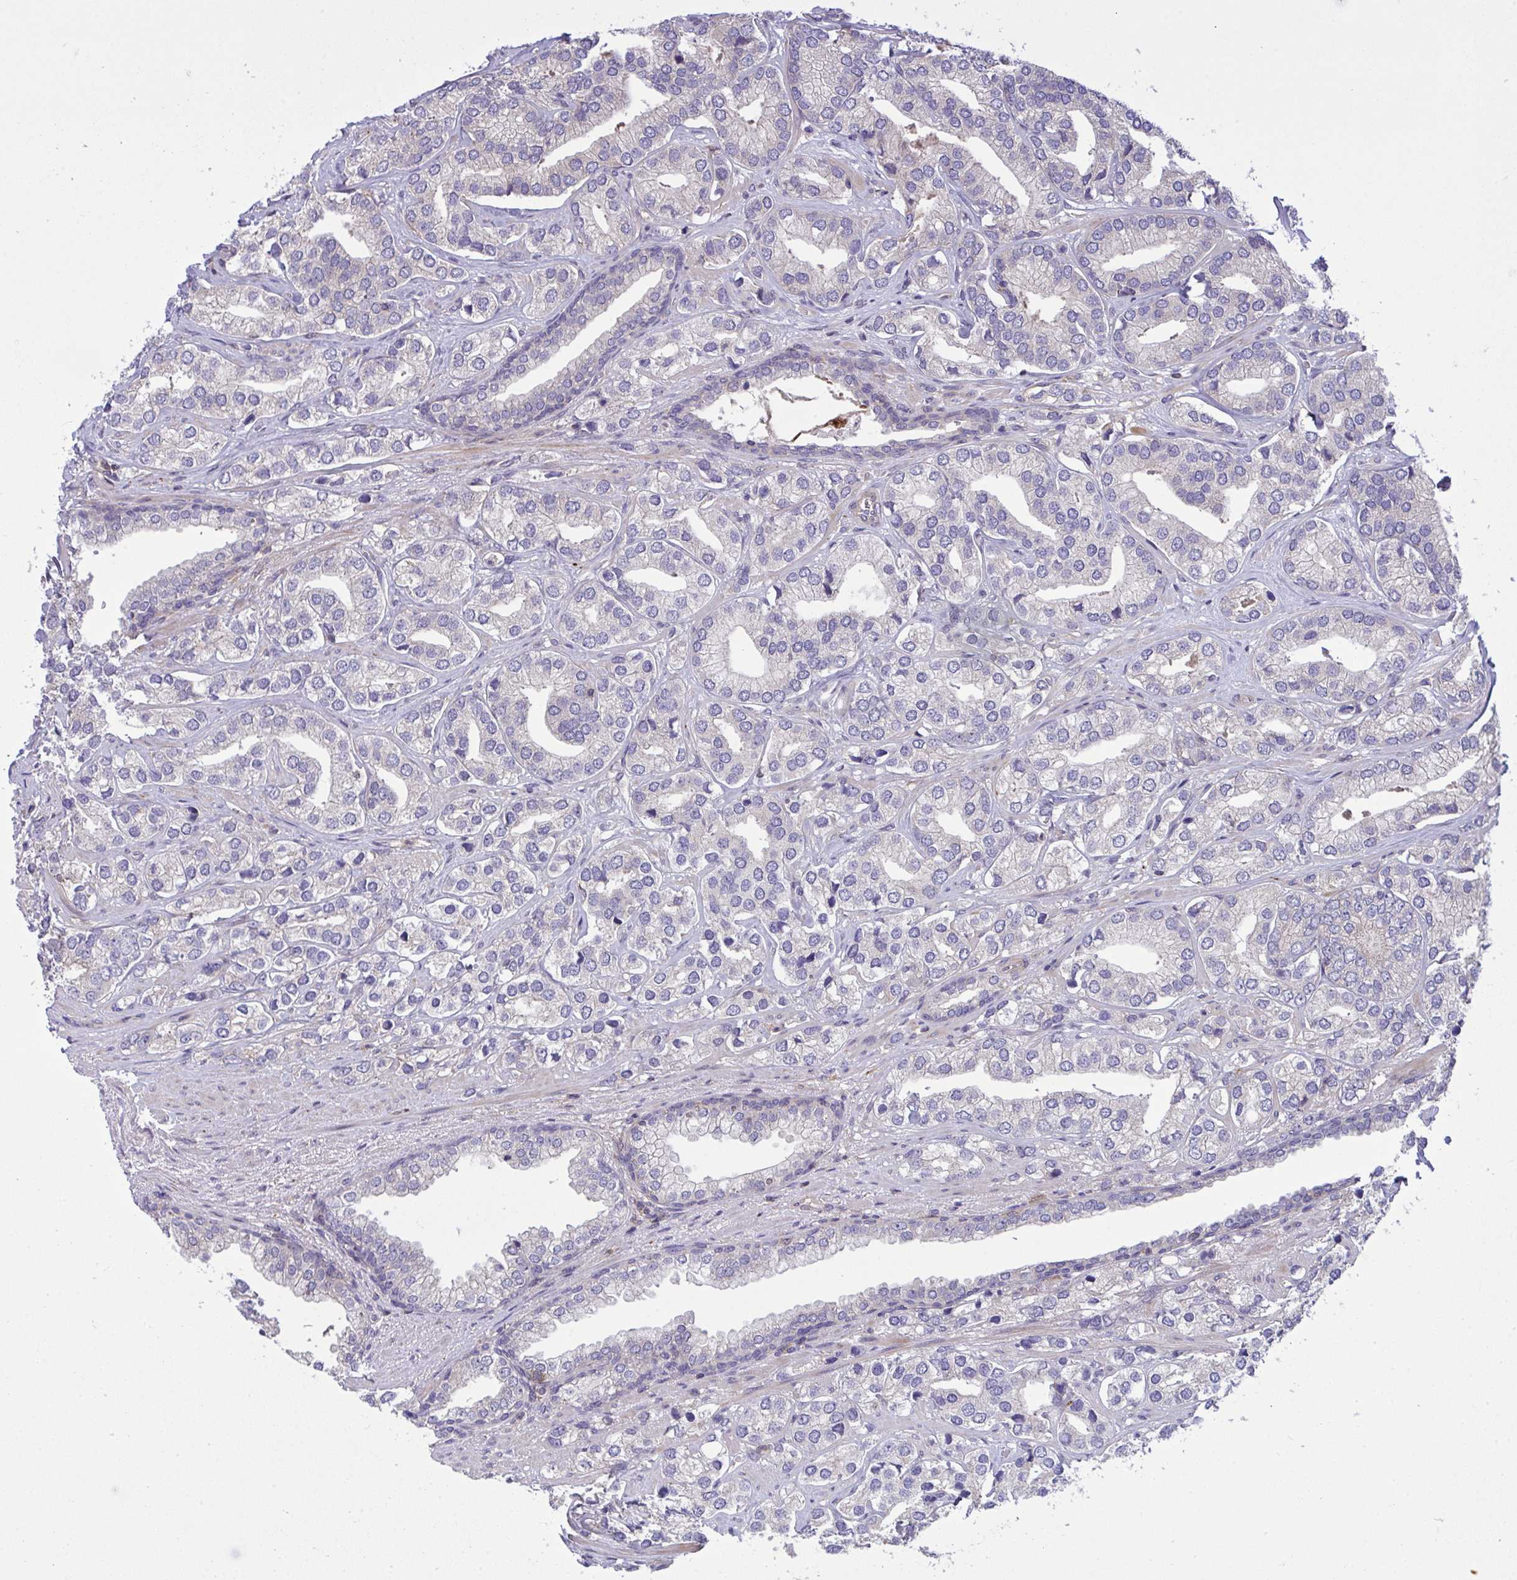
{"staining": {"intensity": "negative", "quantity": "none", "location": "none"}, "tissue": "prostate cancer", "cell_type": "Tumor cells", "image_type": "cancer", "snomed": [{"axis": "morphology", "description": "Adenocarcinoma, High grade"}, {"axis": "topography", "description": "Prostate"}], "caption": "A micrograph of human high-grade adenocarcinoma (prostate) is negative for staining in tumor cells.", "gene": "GRB14", "patient": {"sex": "male", "age": 58}}